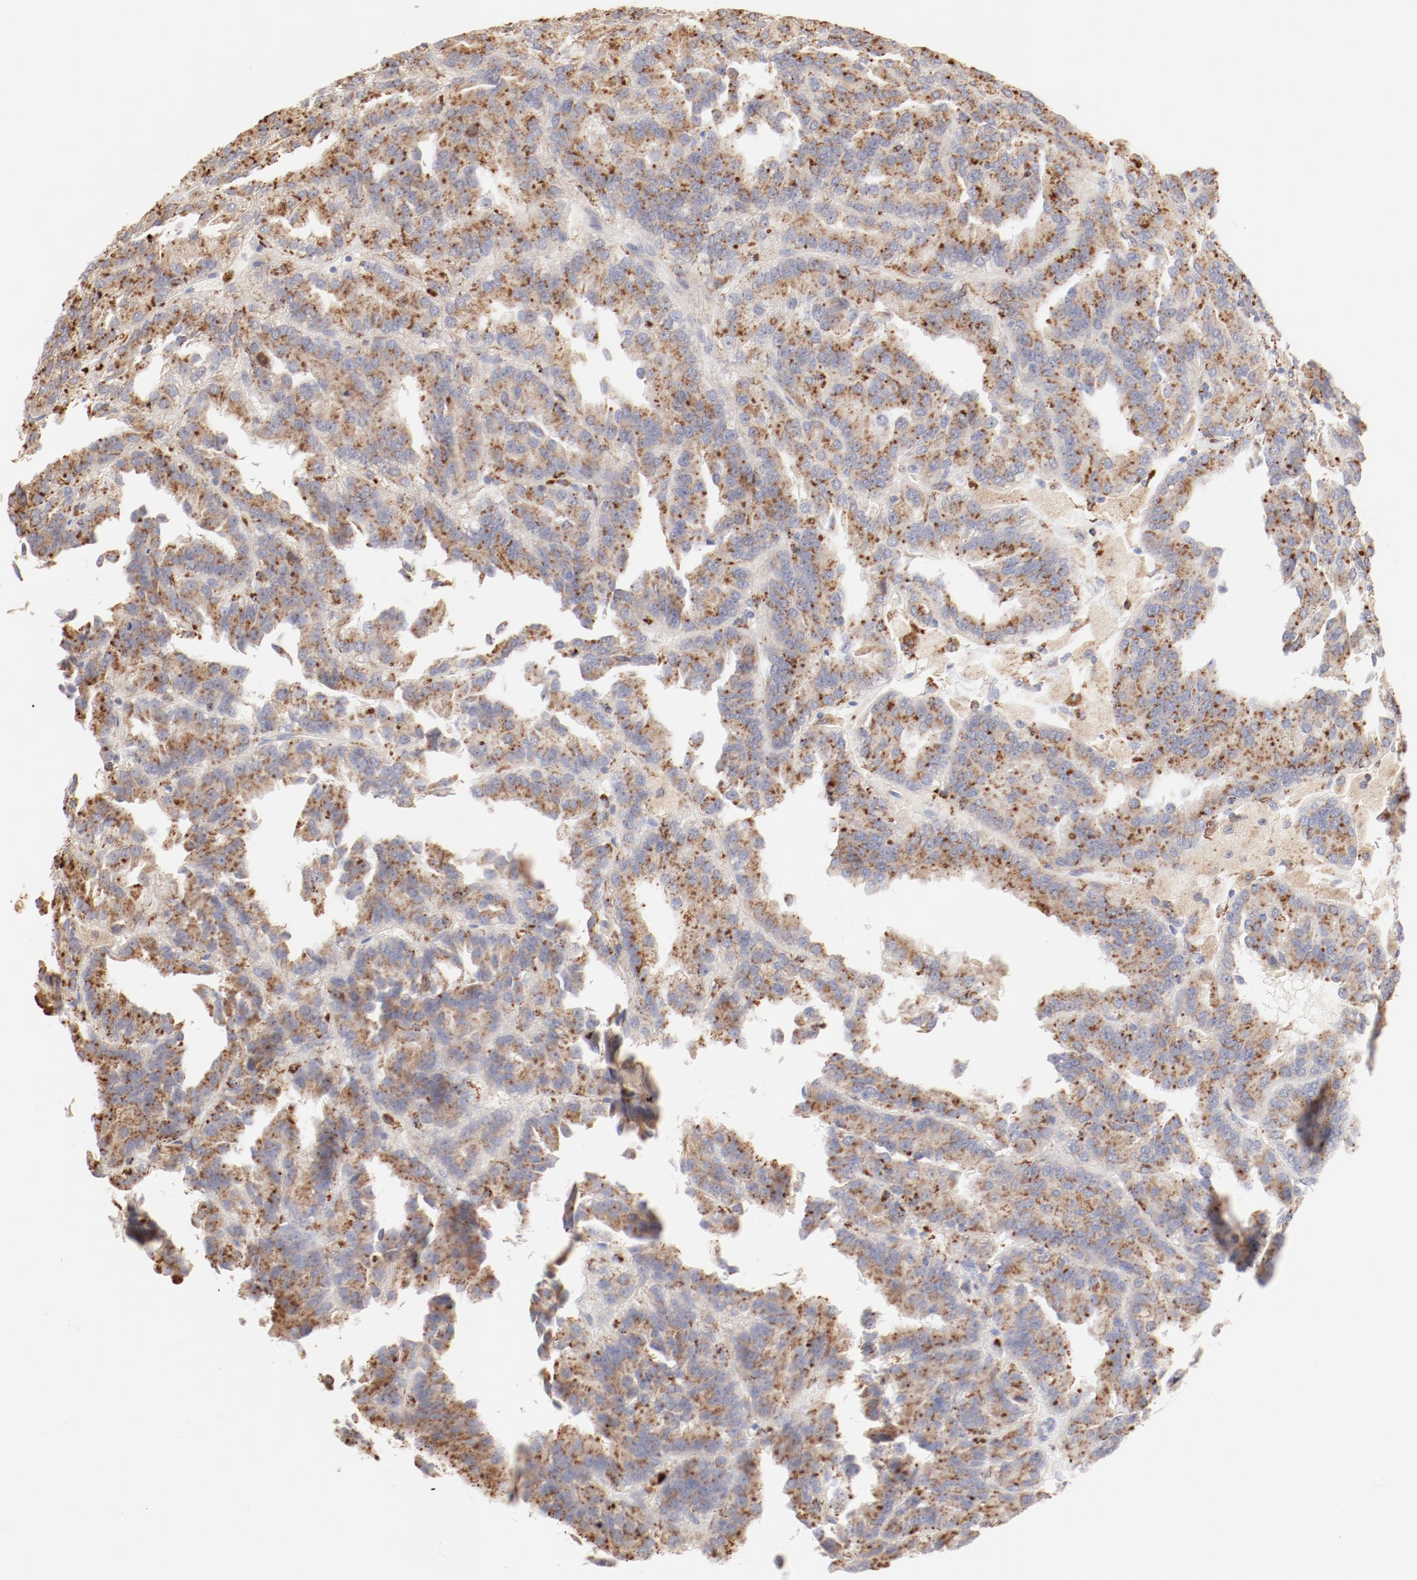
{"staining": {"intensity": "moderate", "quantity": ">75%", "location": "cytoplasmic/membranous"}, "tissue": "renal cancer", "cell_type": "Tumor cells", "image_type": "cancer", "snomed": [{"axis": "morphology", "description": "Adenocarcinoma, NOS"}, {"axis": "topography", "description": "Kidney"}], "caption": "IHC histopathology image of neoplastic tissue: human renal cancer stained using immunohistochemistry (IHC) shows medium levels of moderate protein expression localized specifically in the cytoplasmic/membranous of tumor cells, appearing as a cytoplasmic/membranous brown color.", "gene": "CTSH", "patient": {"sex": "male", "age": 46}}